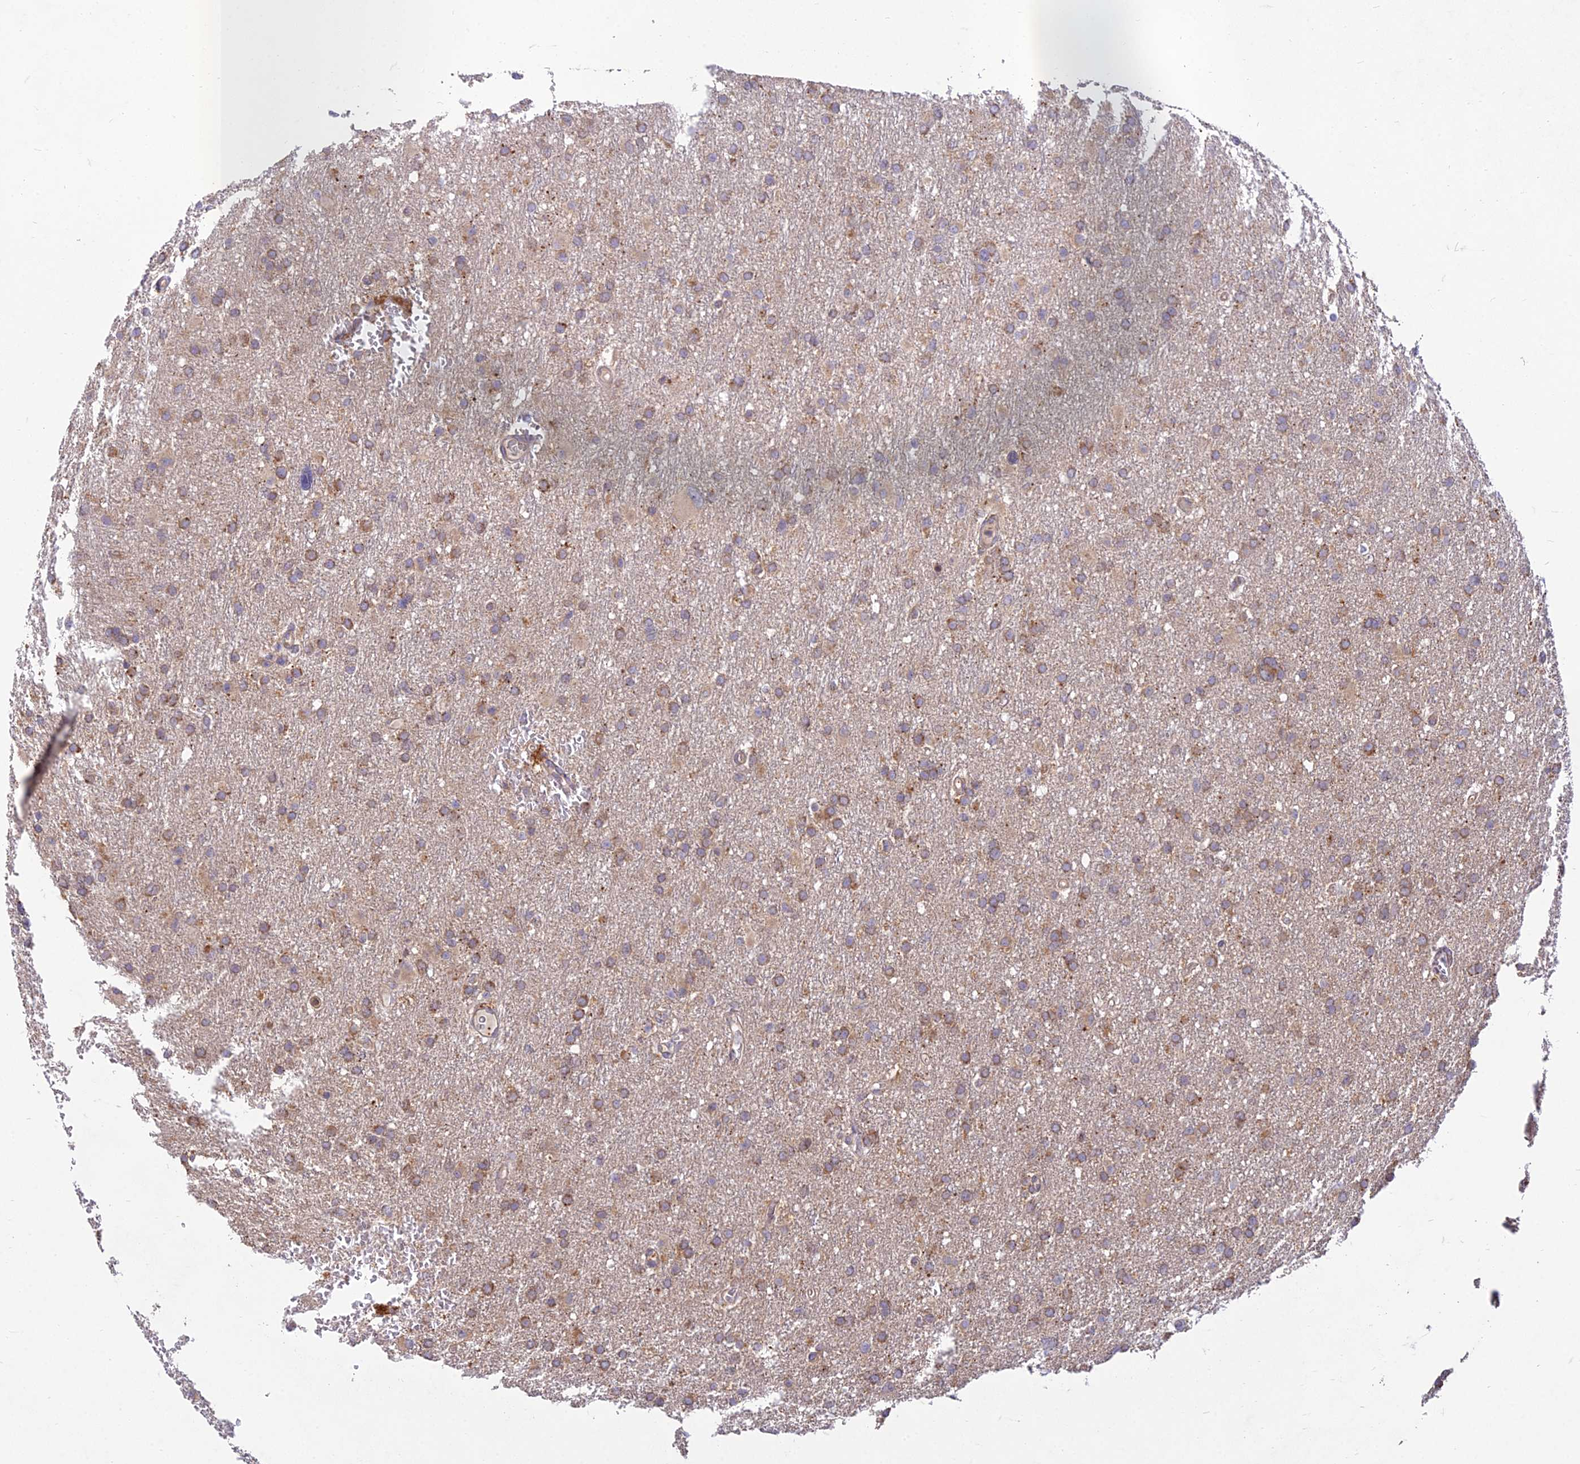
{"staining": {"intensity": "moderate", "quantity": "25%-75%", "location": "cytoplasmic/membranous"}, "tissue": "glioma", "cell_type": "Tumor cells", "image_type": "cancer", "snomed": [{"axis": "morphology", "description": "Glioma, malignant, High grade"}, {"axis": "topography", "description": "Cerebral cortex"}], "caption": "Brown immunohistochemical staining in malignant glioma (high-grade) reveals moderate cytoplasmic/membranous staining in about 25%-75% of tumor cells.", "gene": "NXNL2", "patient": {"sex": "female", "age": 36}}